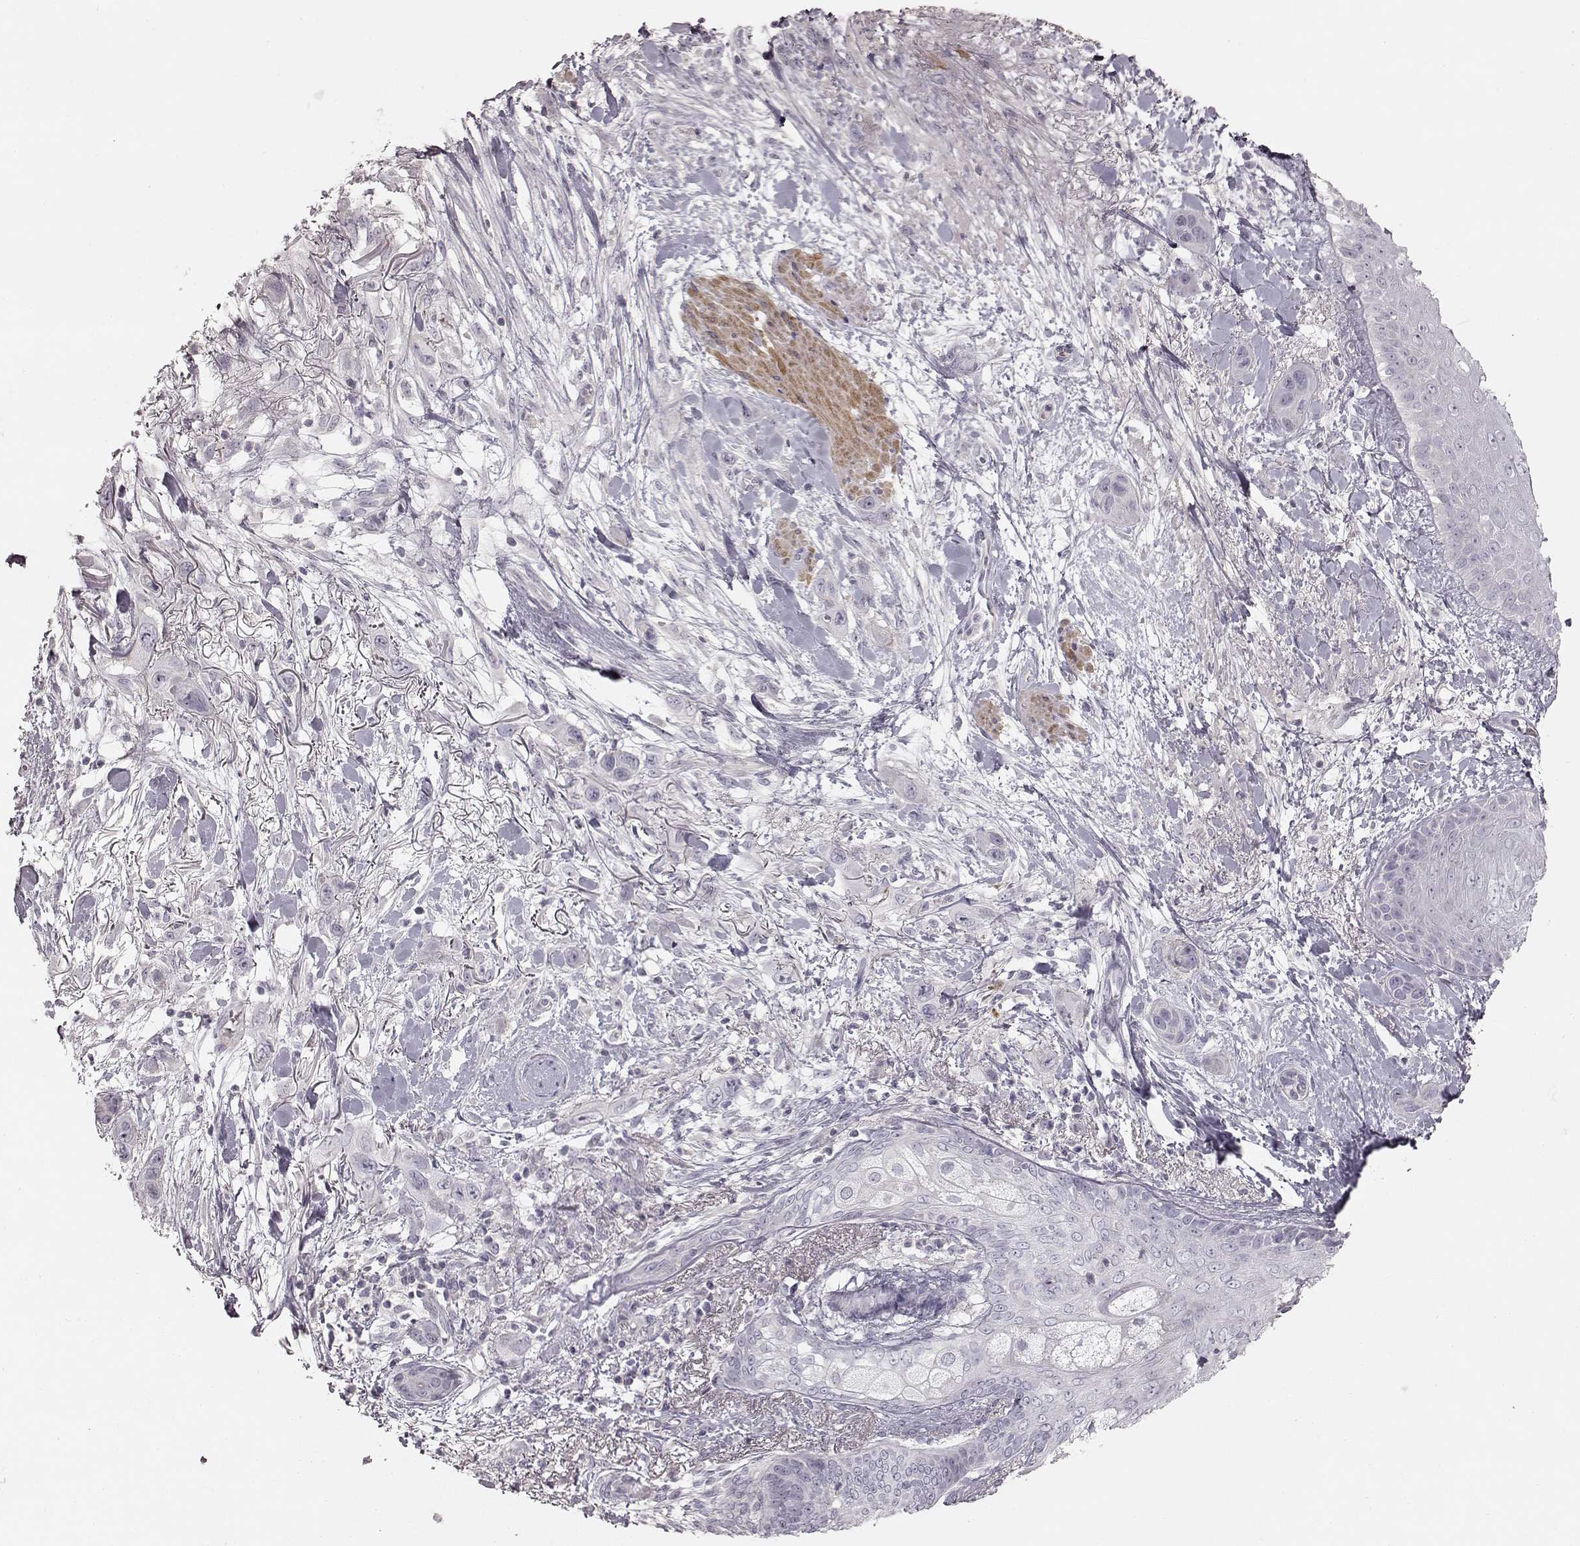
{"staining": {"intensity": "negative", "quantity": "none", "location": "none"}, "tissue": "skin cancer", "cell_type": "Tumor cells", "image_type": "cancer", "snomed": [{"axis": "morphology", "description": "Squamous cell carcinoma, NOS"}, {"axis": "topography", "description": "Skin"}], "caption": "DAB immunohistochemical staining of human squamous cell carcinoma (skin) reveals no significant staining in tumor cells.", "gene": "PRLHR", "patient": {"sex": "male", "age": 79}}